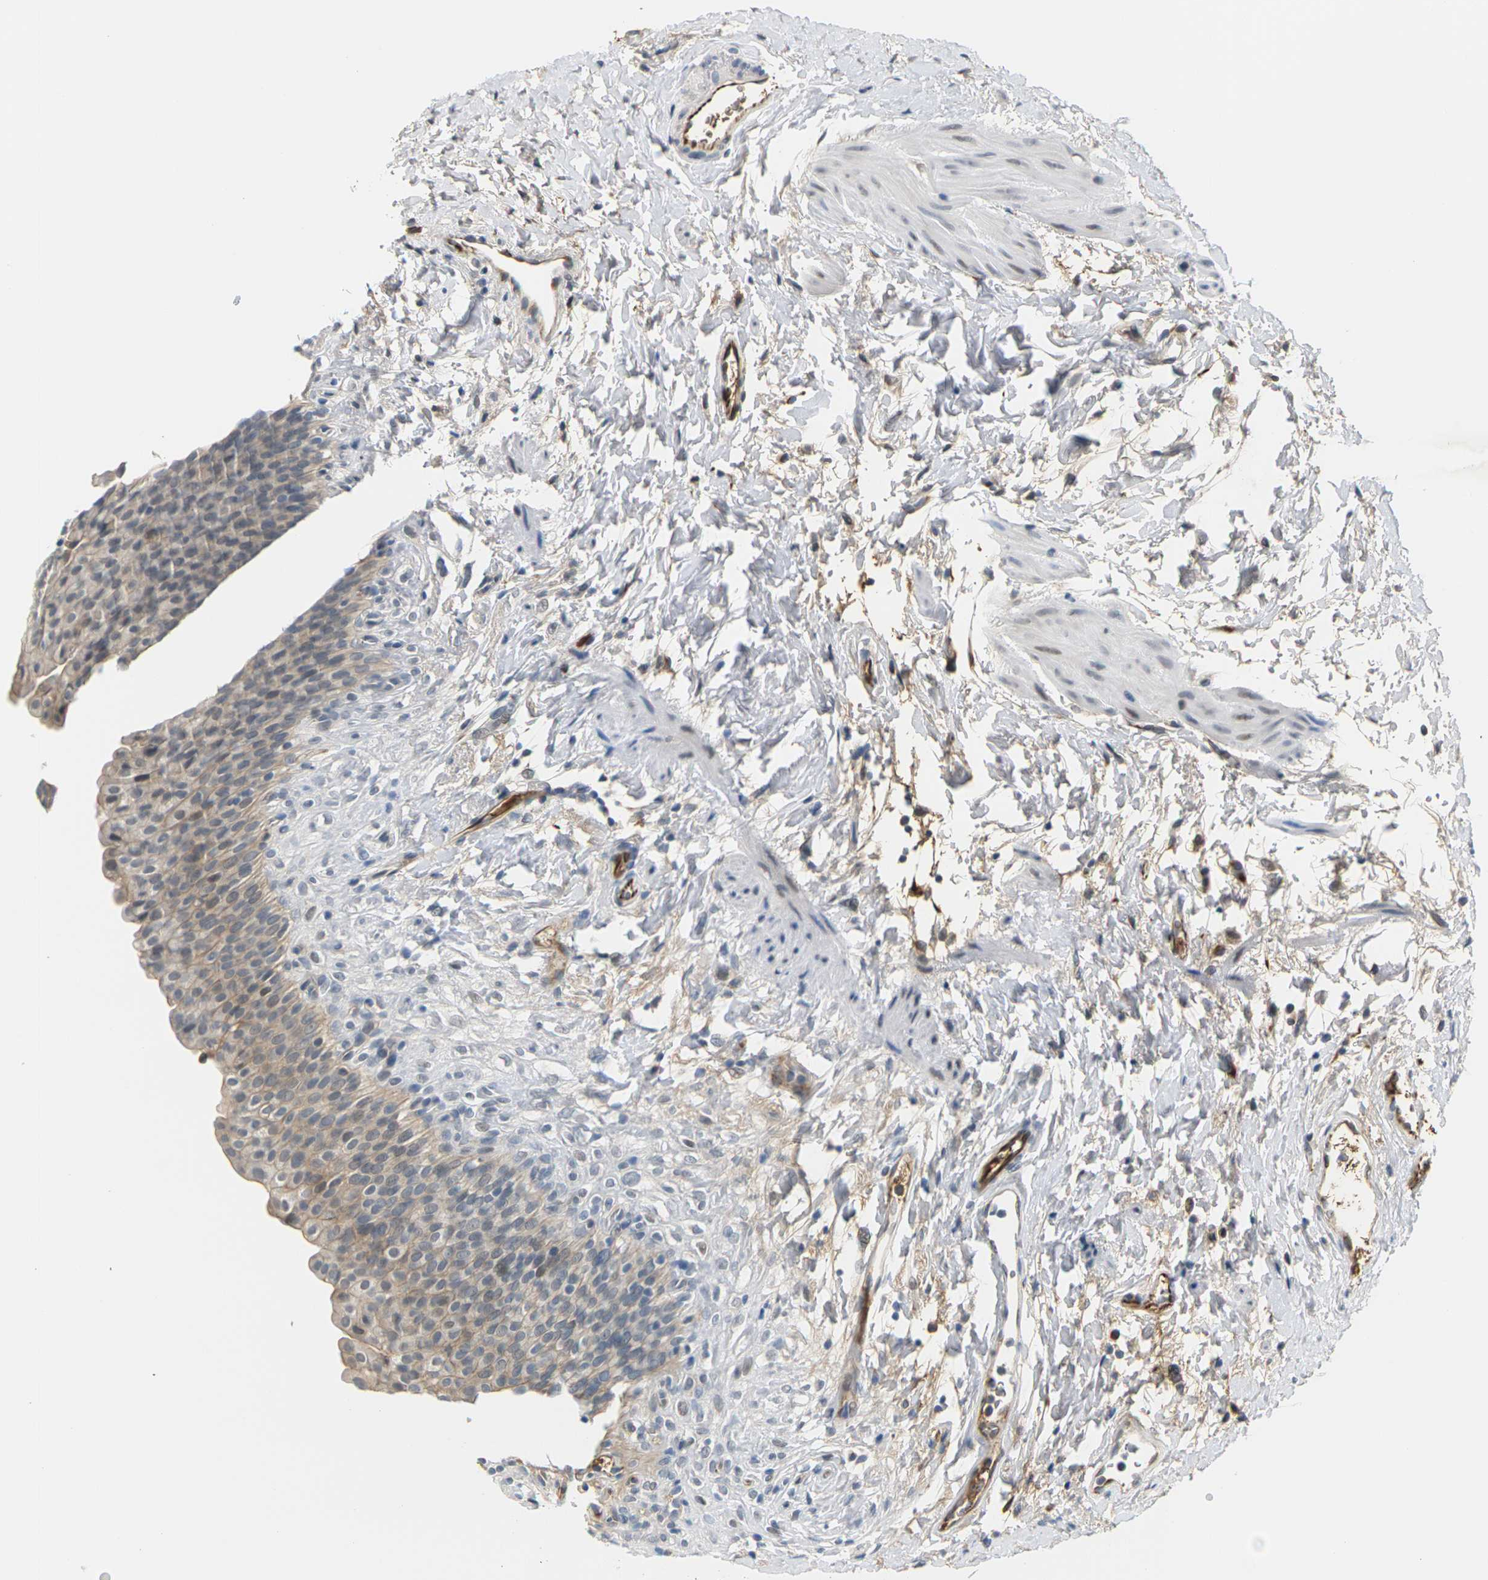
{"staining": {"intensity": "moderate", "quantity": "25%-75%", "location": "cytoplasmic/membranous,nuclear"}, "tissue": "urinary bladder", "cell_type": "Urothelial cells", "image_type": "normal", "snomed": [{"axis": "morphology", "description": "Normal tissue, NOS"}, {"axis": "topography", "description": "Urinary bladder"}], "caption": "IHC (DAB (3,3'-diaminobenzidine)) staining of normal urinary bladder shows moderate cytoplasmic/membranous,nuclear protein positivity in approximately 25%-75% of urothelial cells.", "gene": "PKP2", "patient": {"sex": "female", "age": 79}}